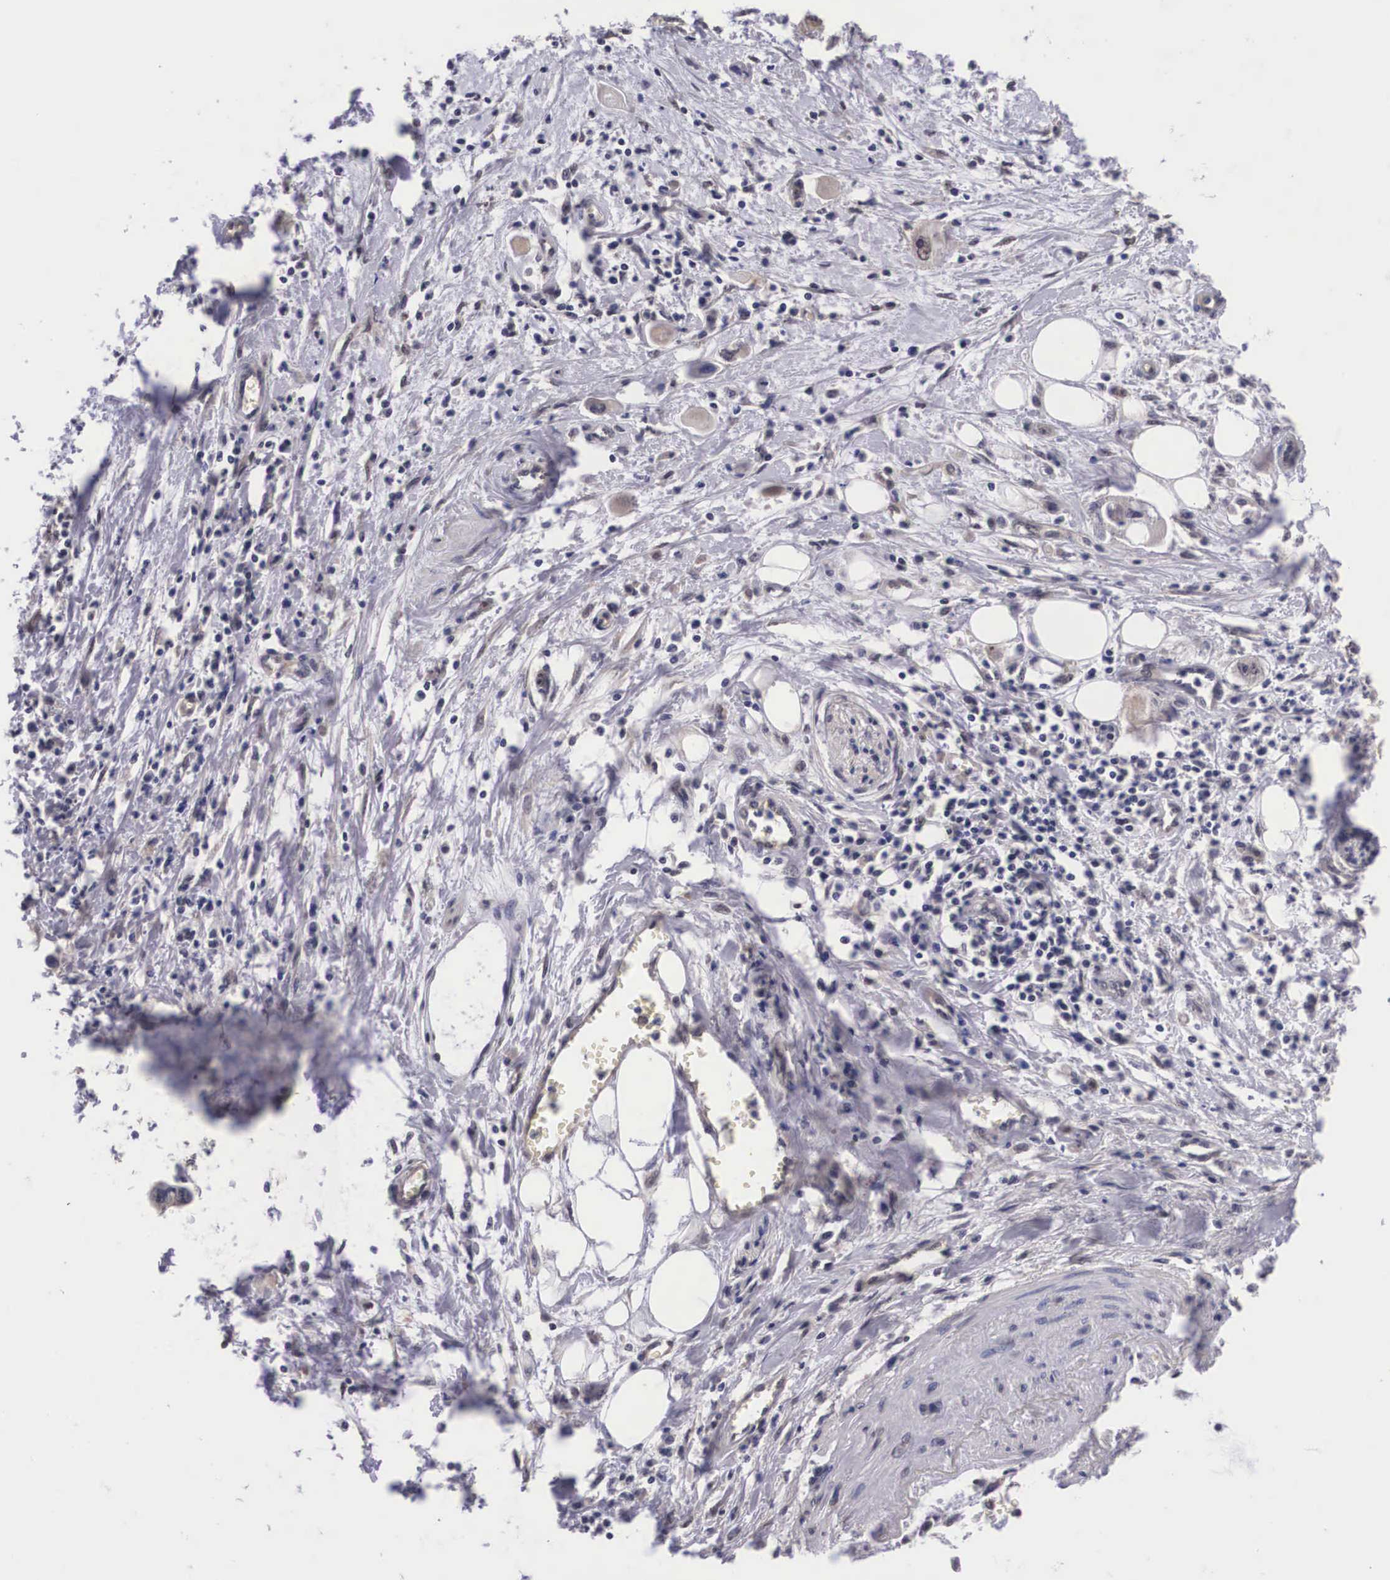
{"staining": {"intensity": "weak", "quantity": "<25%", "location": "cytoplasmic/membranous"}, "tissue": "pancreatic cancer", "cell_type": "Tumor cells", "image_type": "cancer", "snomed": [{"axis": "morphology", "description": "Adenocarcinoma, NOS"}, {"axis": "topography", "description": "Pancreas"}], "caption": "Tumor cells show no significant protein staining in adenocarcinoma (pancreatic).", "gene": "OTX2", "patient": {"sex": "female", "age": 70}}